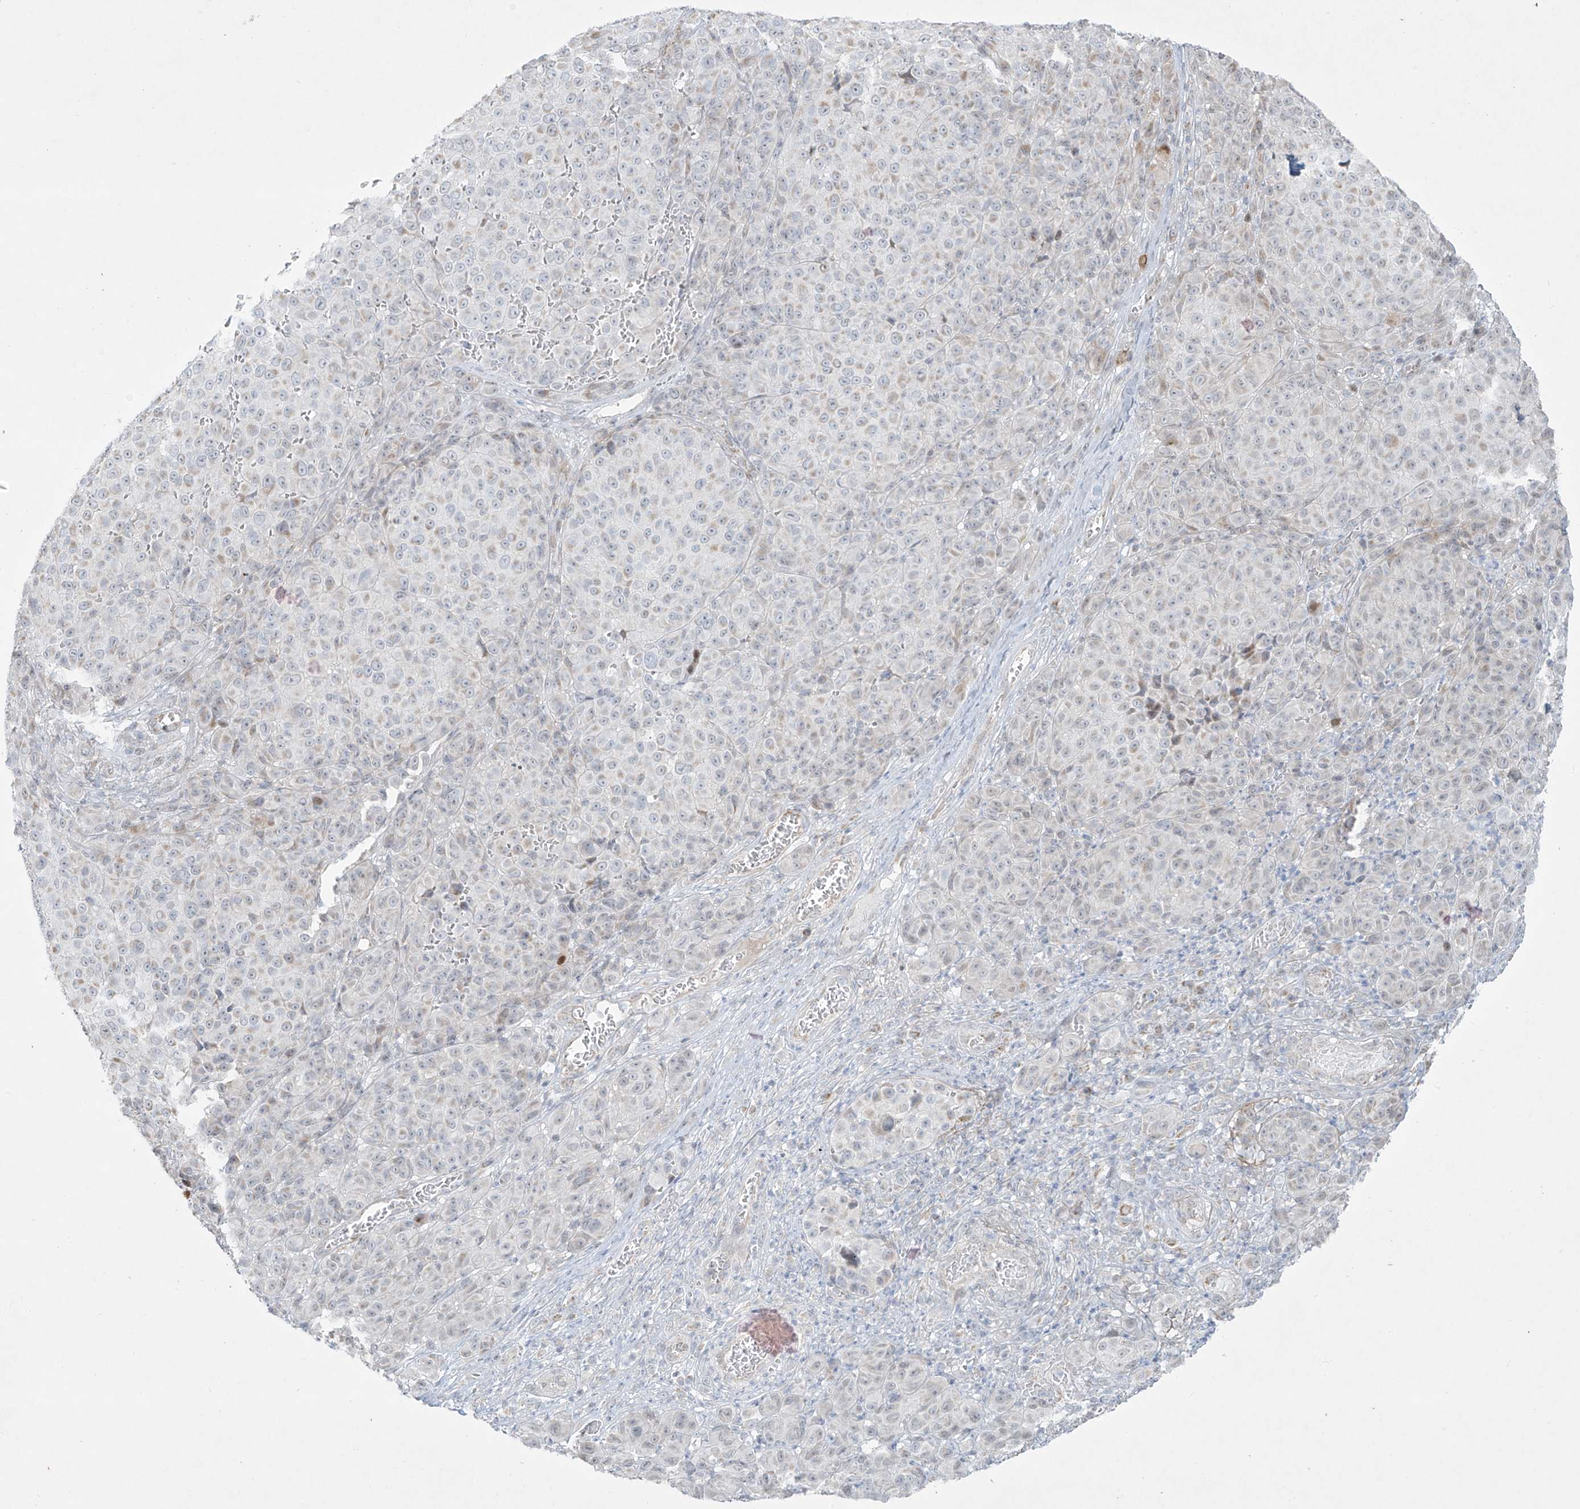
{"staining": {"intensity": "weak", "quantity": "25%-75%", "location": "cytoplasmic/membranous"}, "tissue": "melanoma", "cell_type": "Tumor cells", "image_type": "cancer", "snomed": [{"axis": "morphology", "description": "Malignant melanoma, NOS"}, {"axis": "topography", "description": "Skin"}], "caption": "Immunohistochemical staining of human melanoma demonstrates weak cytoplasmic/membranous protein positivity in about 25%-75% of tumor cells.", "gene": "SMDT1", "patient": {"sex": "male", "age": 73}}